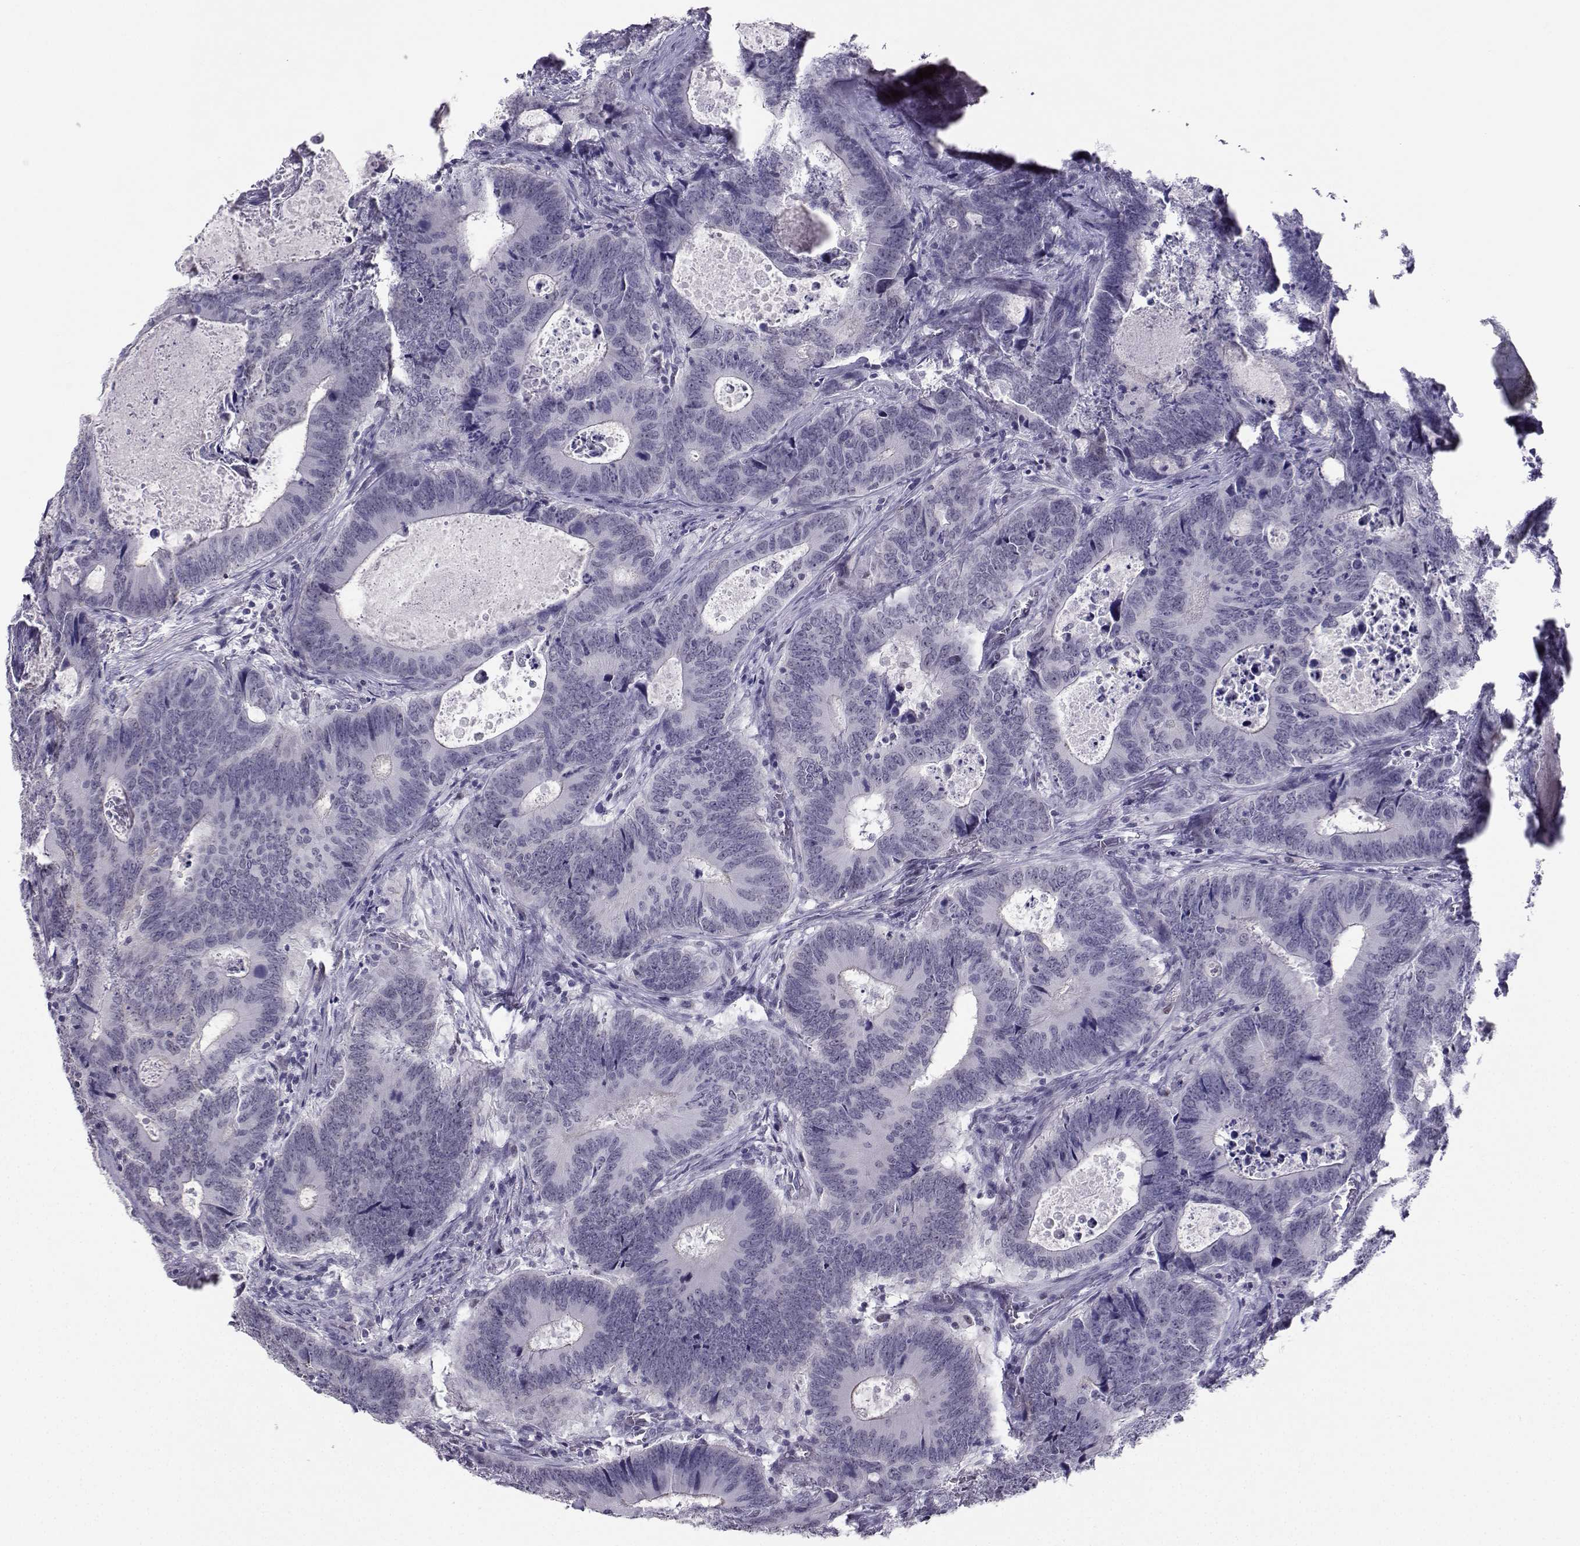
{"staining": {"intensity": "weak", "quantity": "<25%", "location": "cytoplasmic/membranous"}, "tissue": "colorectal cancer", "cell_type": "Tumor cells", "image_type": "cancer", "snomed": [{"axis": "morphology", "description": "Adenocarcinoma, NOS"}, {"axis": "topography", "description": "Colon"}], "caption": "Histopathology image shows no significant protein positivity in tumor cells of colorectal cancer (adenocarcinoma). (DAB (3,3'-diaminobenzidine) immunohistochemistry (IHC) with hematoxylin counter stain).", "gene": "TEDC2", "patient": {"sex": "female", "age": 82}}